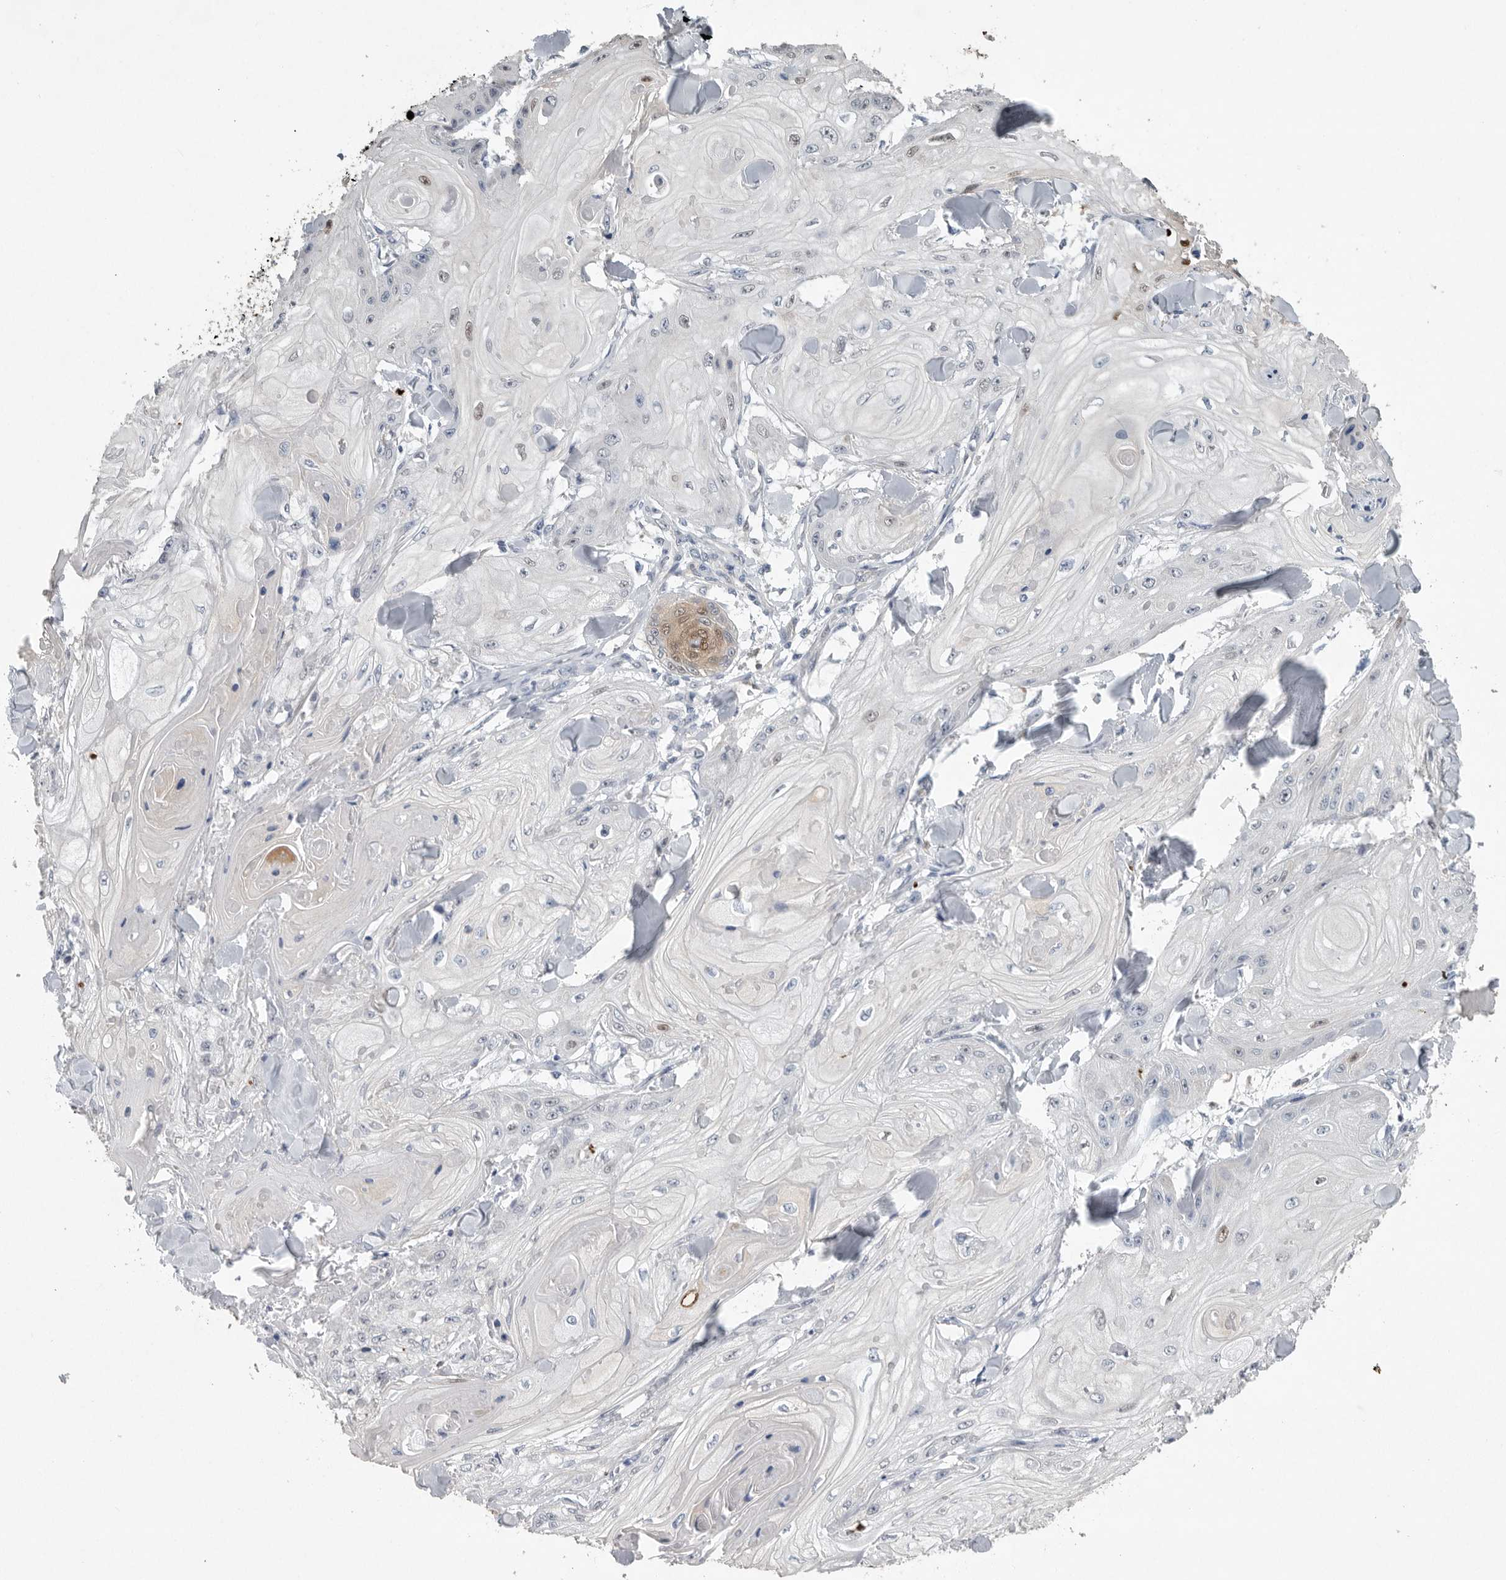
{"staining": {"intensity": "weak", "quantity": "<25%", "location": "cytoplasmic/membranous,nuclear"}, "tissue": "skin cancer", "cell_type": "Tumor cells", "image_type": "cancer", "snomed": [{"axis": "morphology", "description": "Squamous cell carcinoma, NOS"}, {"axis": "topography", "description": "Skin"}], "caption": "Tumor cells show no significant positivity in skin cancer.", "gene": "PDCD4", "patient": {"sex": "male", "age": 74}}